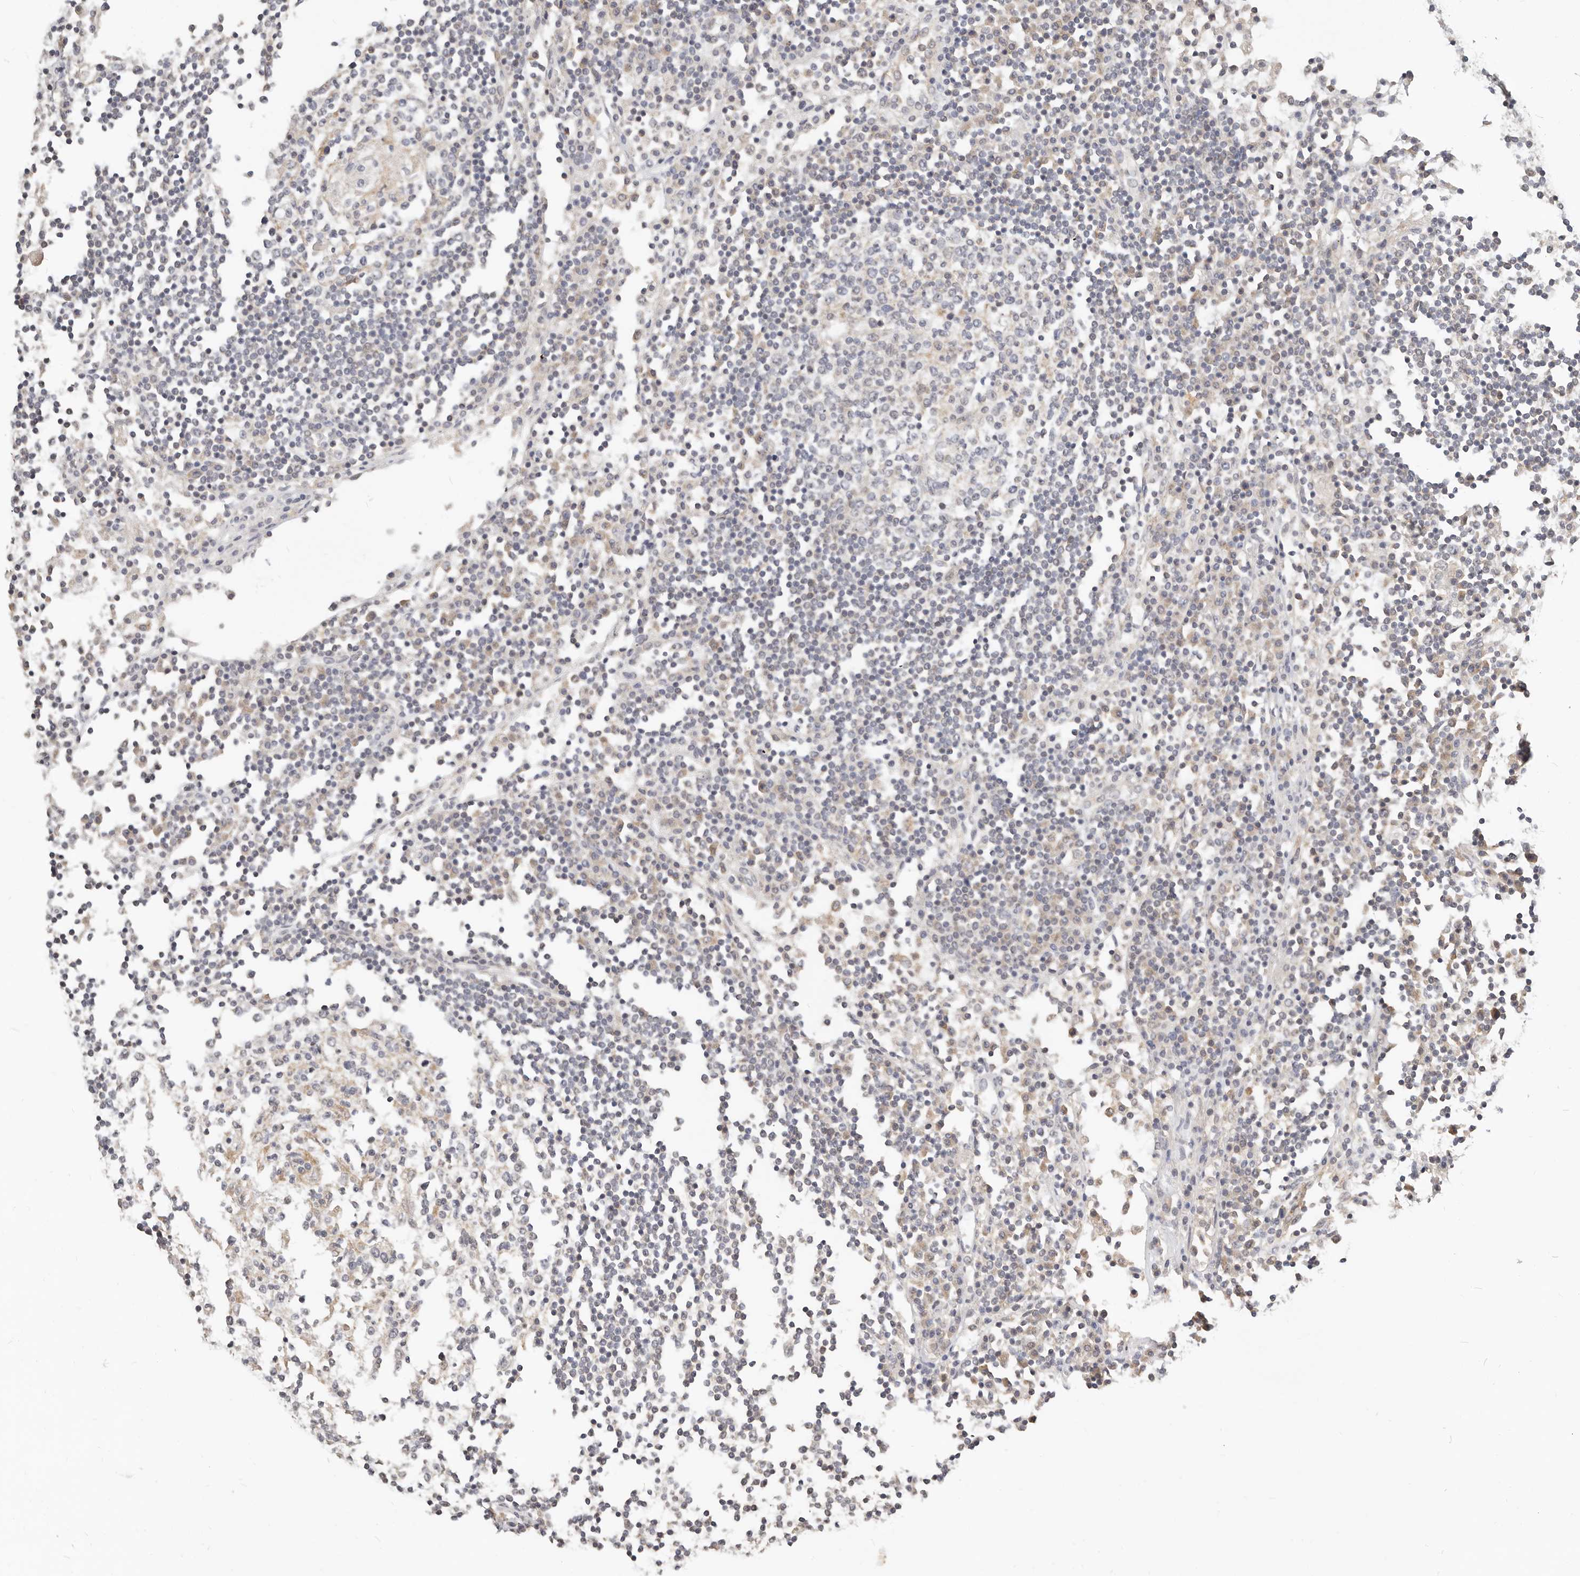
{"staining": {"intensity": "negative", "quantity": "none", "location": "none"}, "tissue": "lymph node", "cell_type": "Germinal center cells", "image_type": "normal", "snomed": [{"axis": "morphology", "description": "Normal tissue, NOS"}, {"axis": "topography", "description": "Lymph node"}], "caption": "Immunohistochemical staining of normal human lymph node reveals no significant expression in germinal center cells.", "gene": "ZRANB1", "patient": {"sex": "female", "age": 53}}